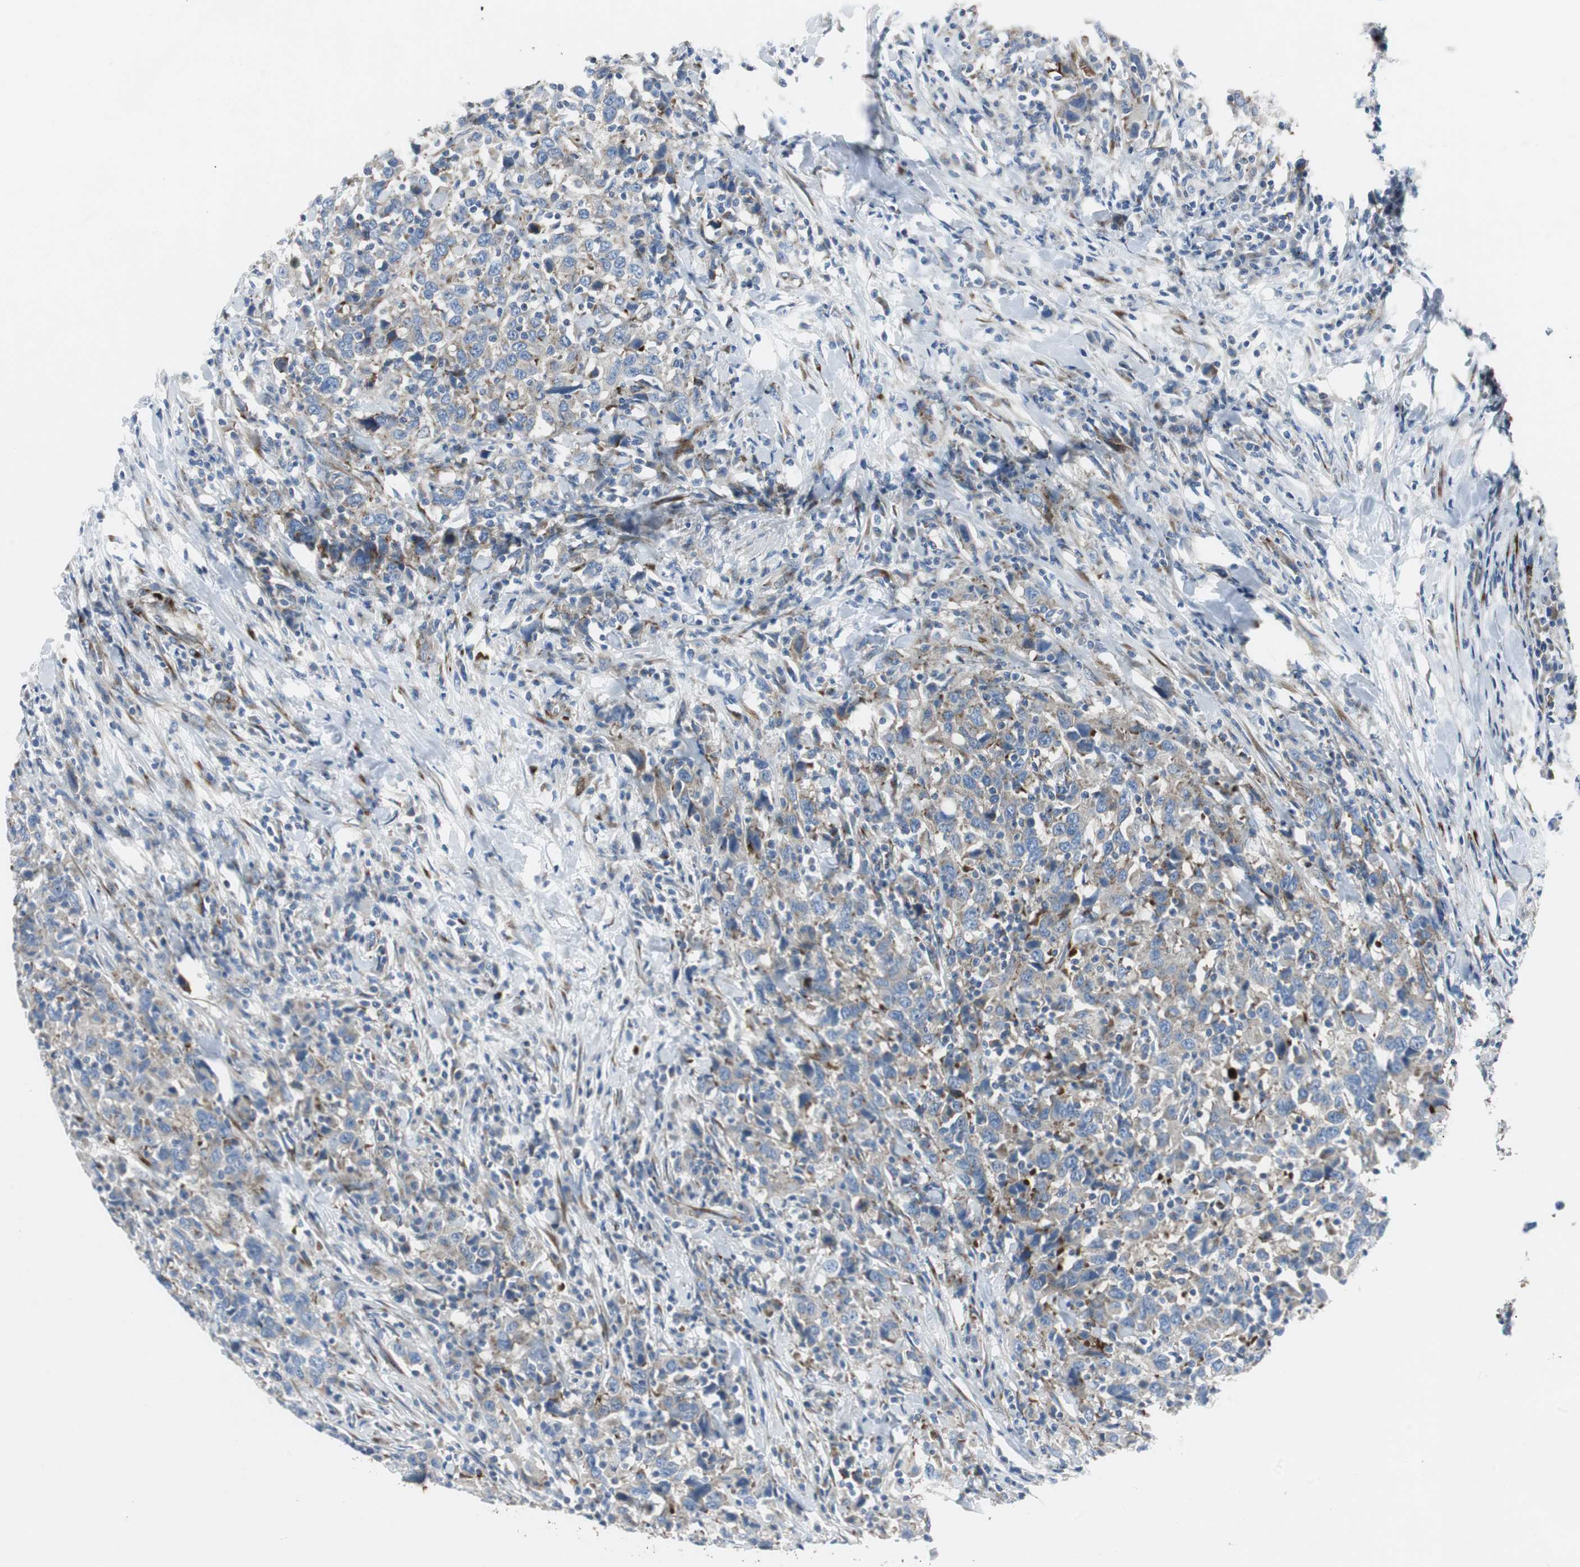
{"staining": {"intensity": "weak", "quantity": ">75%", "location": "cytoplasmic/membranous"}, "tissue": "urothelial cancer", "cell_type": "Tumor cells", "image_type": "cancer", "snomed": [{"axis": "morphology", "description": "Urothelial carcinoma, High grade"}, {"axis": "topography", "description": "Urinary bladder"}], "caption": "IHC staining of urothelial carcinoma (high-grade), which reveals low levels of weak cytoplasmic/membranous expression in approximately >75% of tumor cells indicating weak cytoplasmic/membranous protein expression. The staining was performed using DAB (3,3'-diaminobenzidine) (brown) for protein detection and nuclei were counterstained in hematoxylin (blue).", "gene": "BBC3", "patient": {"sex": "male", "age": 61}}